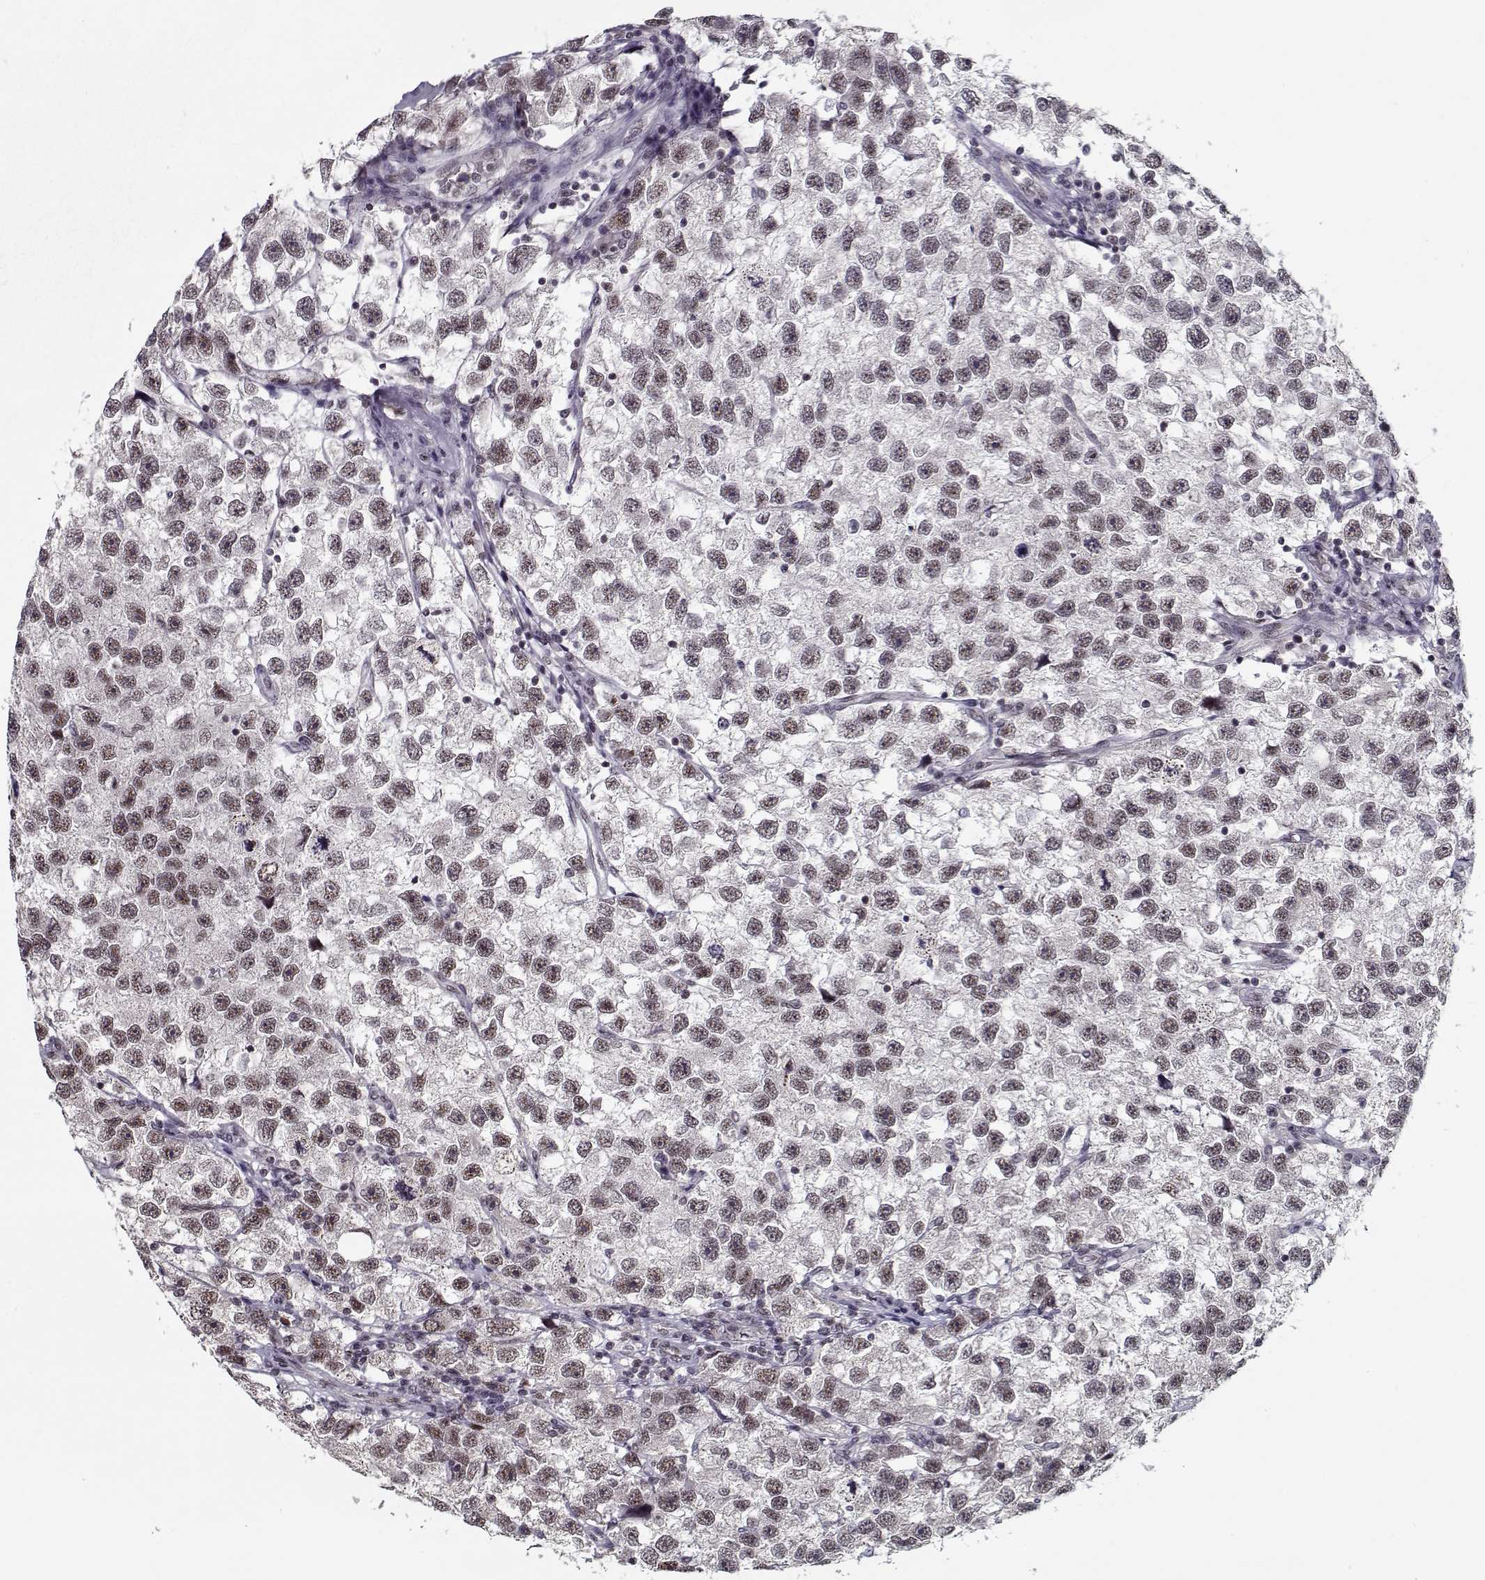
{"staining": {"intensity": "weak", "quantity": "25%-75%", "location": "nuclear"}, "tissue": "testis cancer", "cell_type": "Tumor cells", "image_type": "cancer", "snomed": [{"axis": "morphology", "description": "Seminoma, NOS"}, {"axis": "topography", "description": "Testis"}], "caption": "This is an image of immunohistochemistry (IHC) staining of testis cancer (seminoma), which shows weak positivity in the nuclear of tumor cells.", "gene": "TESPA1", "patient": {"sex": "male", "age": 26}}